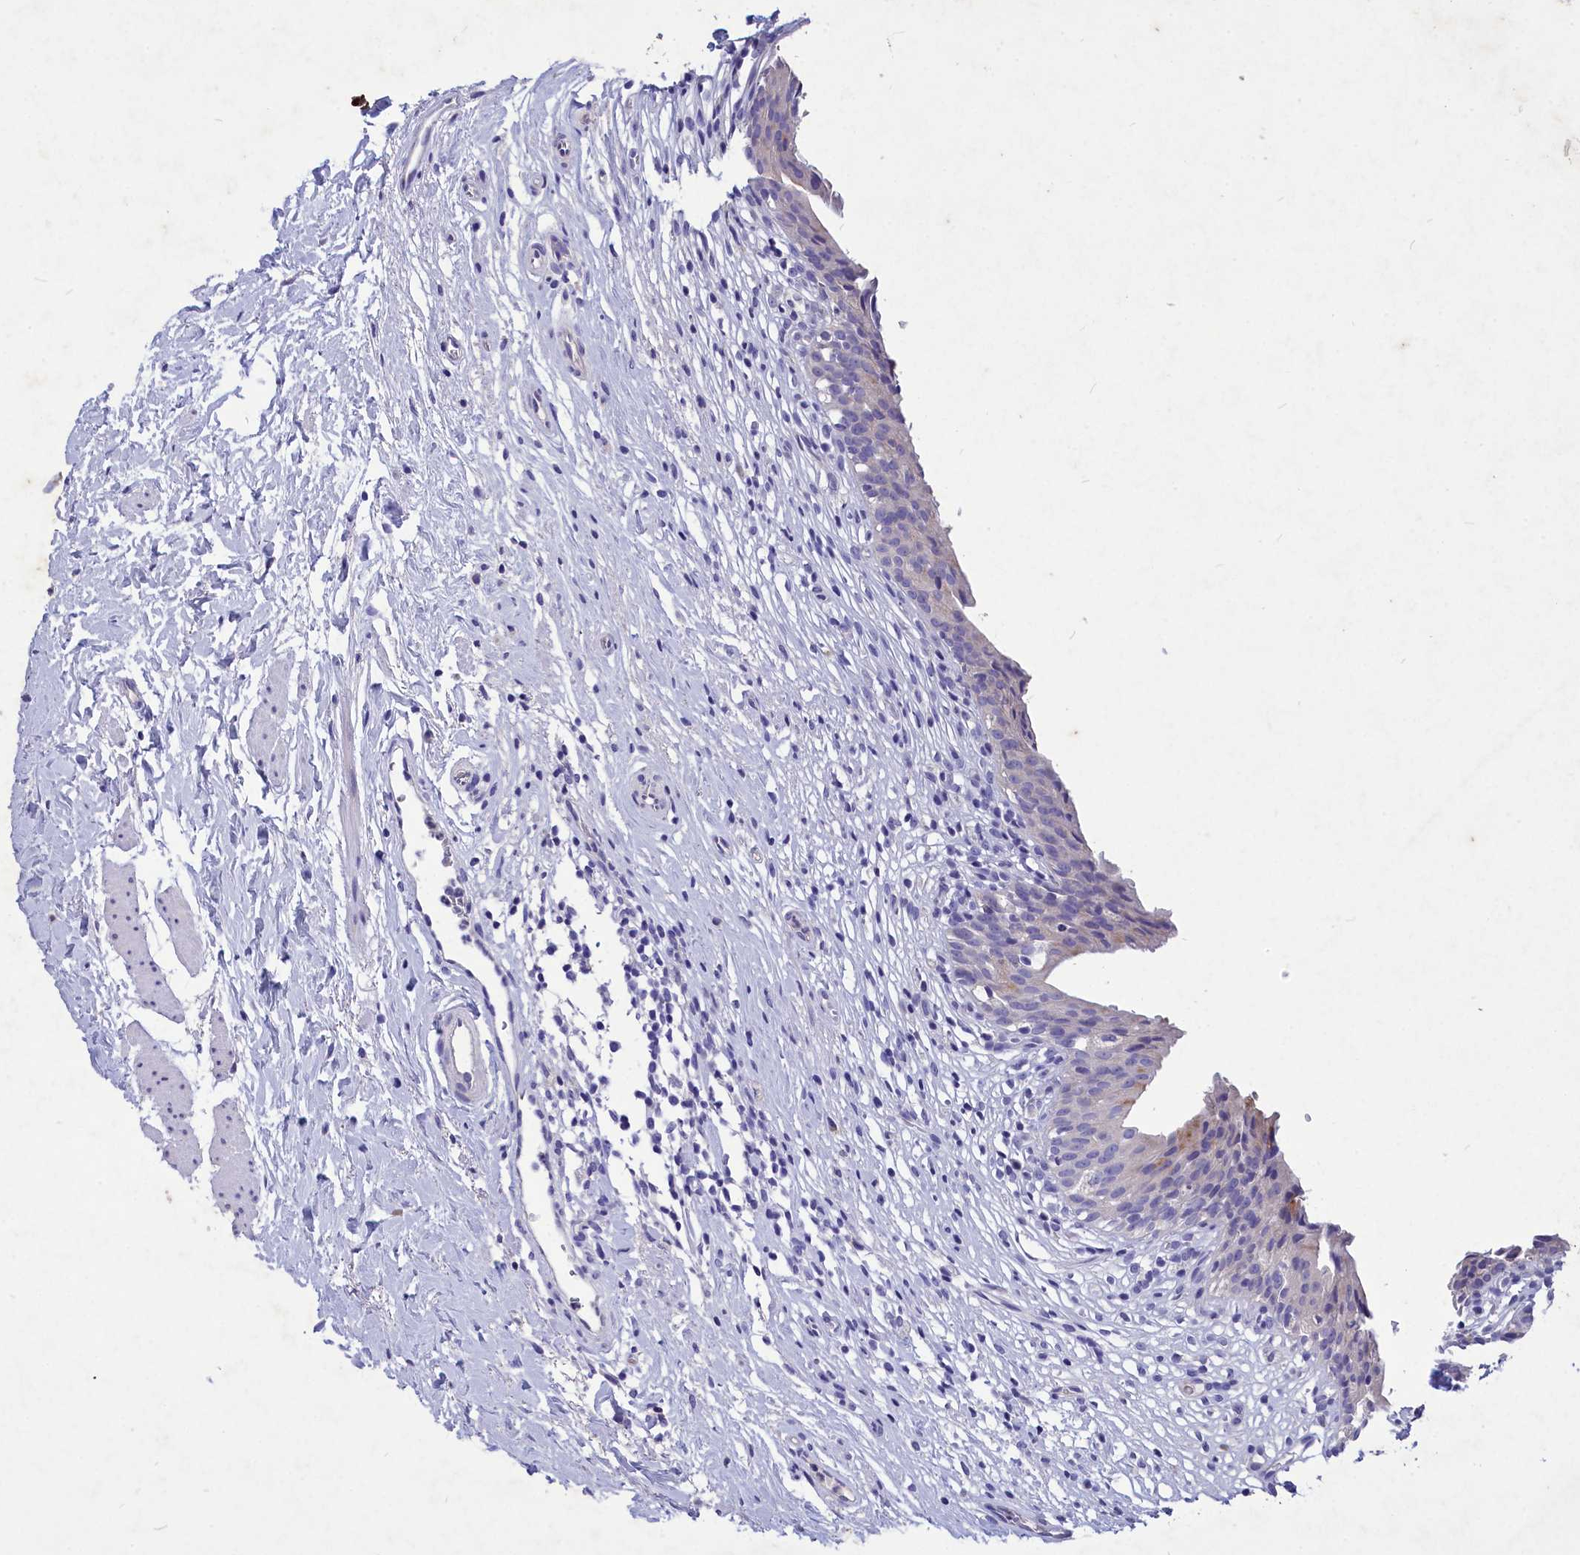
{"staining": {"intensity": "negative", "quantity": "none", "location": "none"}, "tissue": "urinary bladder", "cell_type": "Urothelial cells", "image_type": "normal", "snomed": [{"axis": "morphology", "description": "Normal tissue, NOS"}, {"axis": "morphology", "description": "Inflammation, NOS"}, {"axis": "topography", "description": "Urinary bladder"}], "caption": "This is an immunohistochemistry (IHC) histopathology image of benign human urinary bladder. There is no staining in urothelial cells.", "gene": "DEFB119", "patient": {"sex": "male", "age": 63}}